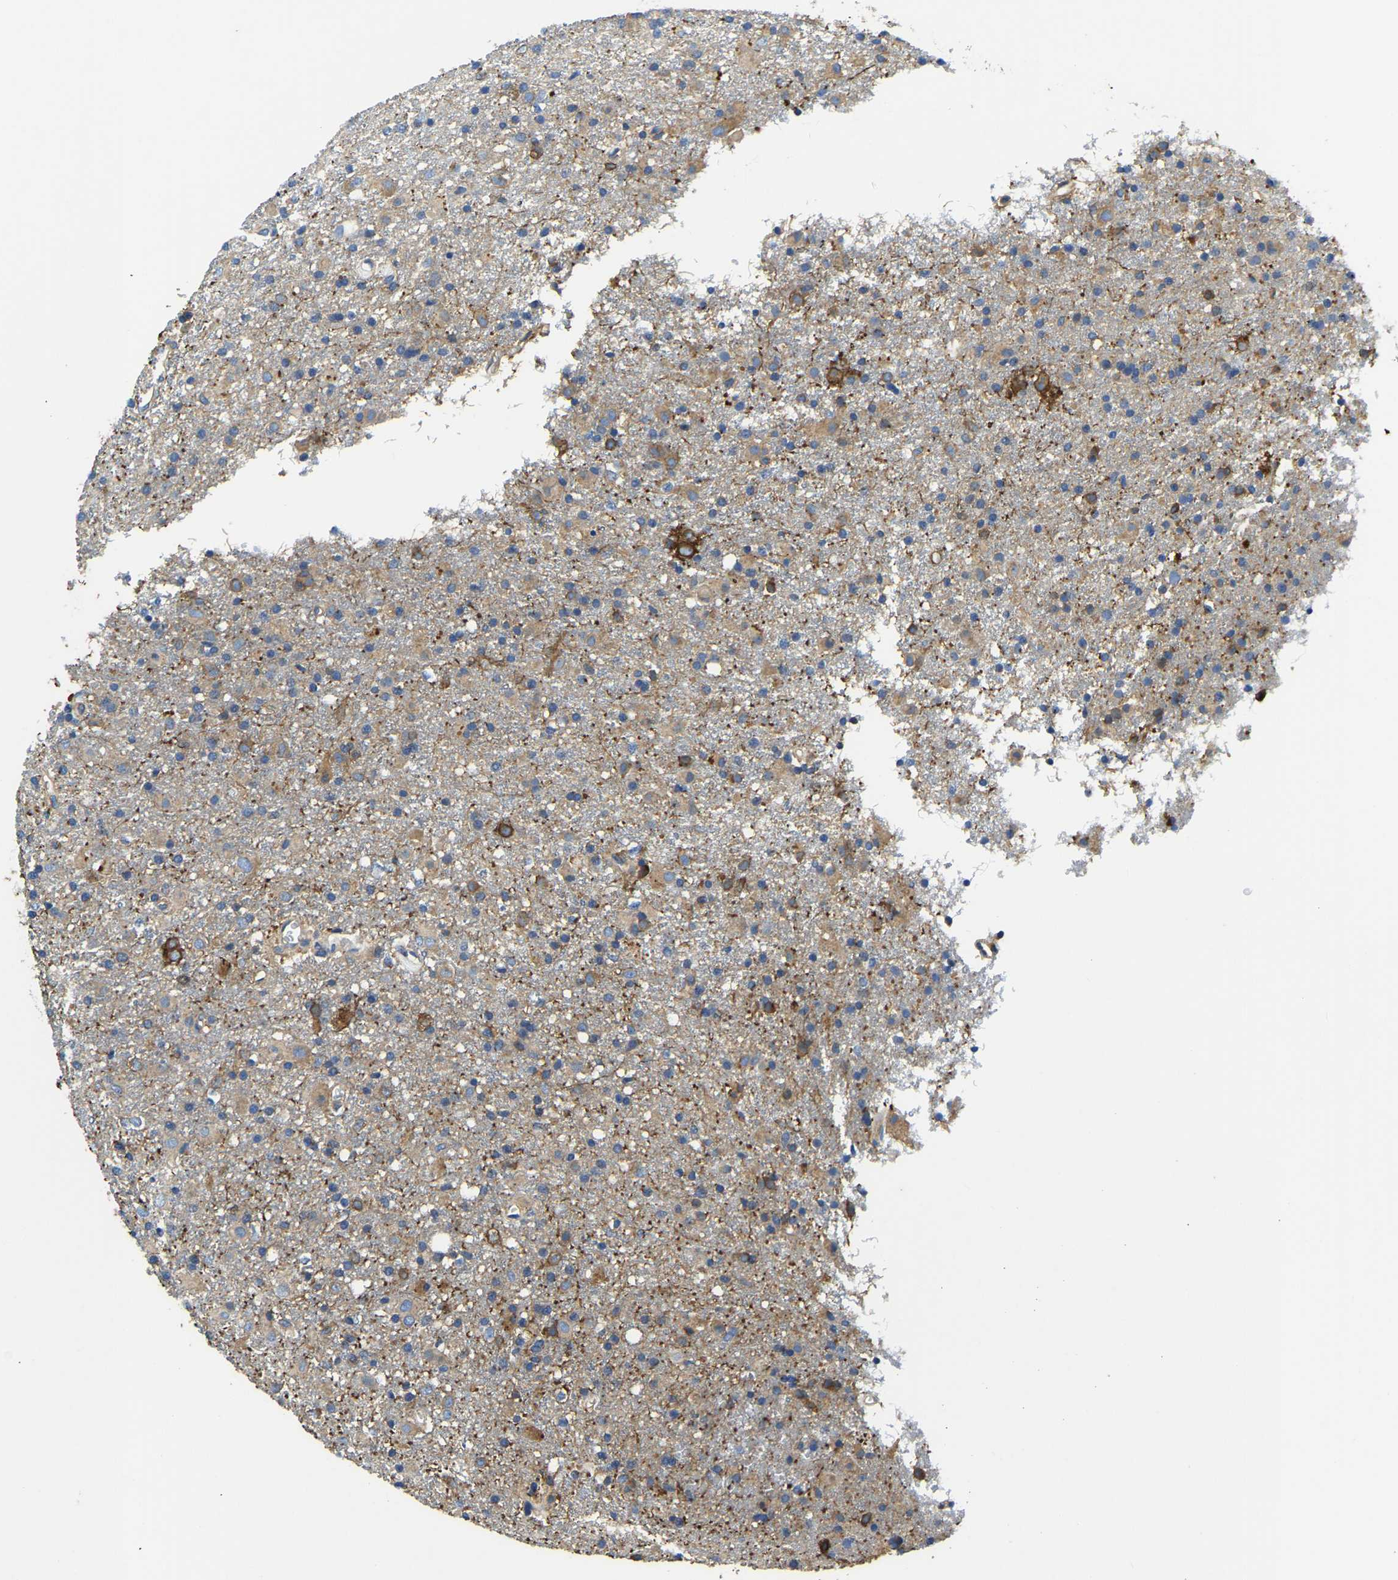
{"staining": {"intensity": "moderate", "quantity": ">75%", "location": "cytoplasmic/membranous"}, "tissue": "glioma", "cell_type": "Tumor cells", "image_type": "cancer", "snomed": [{"axis": "morphology", "description": "Glioma, malignant, Low grade"}, {"axis": "topography", "description": "Brain"}], "caption": "Immunohistochemical staining of human low-grade glioma (malignant) reveals medium levels of moderate cytoplasmic/membranous protein expression in approximately >75% of tumor cells. The protein of interest is shown in brown color, while the nuclei are stained blue.", "gene": "STAT2", "patient": {"sex": "male", "age": 65}}